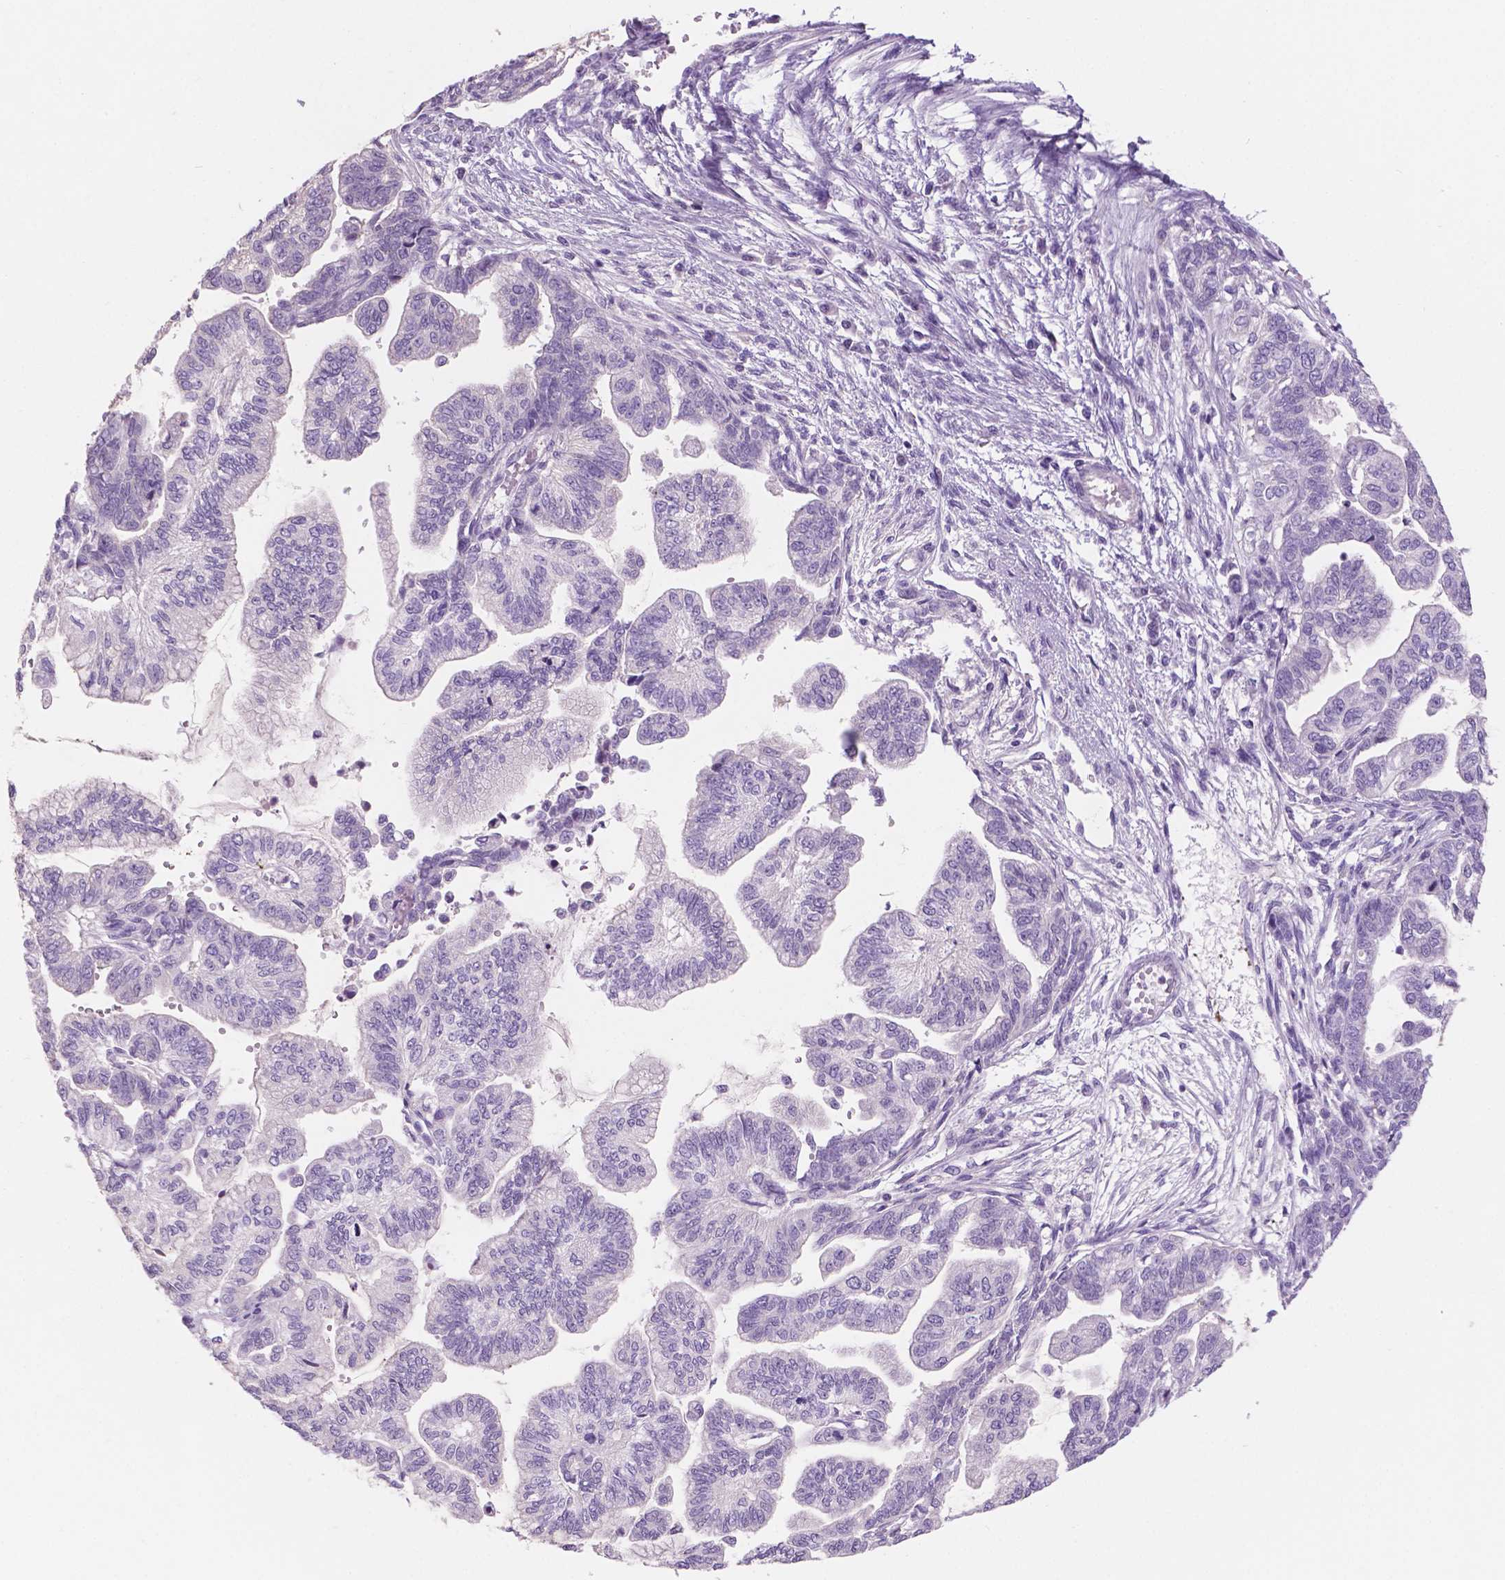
{"staining": {"intensity": "negative", "quantity": "none", "location": "none"}, "tissue": "stomach cancer", "cell_type": "Tumor cells", "image_type": "cancer", "snomed": [{"axis": "morphology", "description": "Adenocarcinoma, NOS"}, {"axis": "topography", "description": "Stomach"}], "caption": "The IHC histopathology image has no significant staining in tumor cells of stomach cancer (adenocarcinoma) tissue. (Brightfield microscopy of DAB immunohistochemistry (IHC) at high magnification).", "gene": "SBSN", "patient": {"sex": "male", "age": 83}}